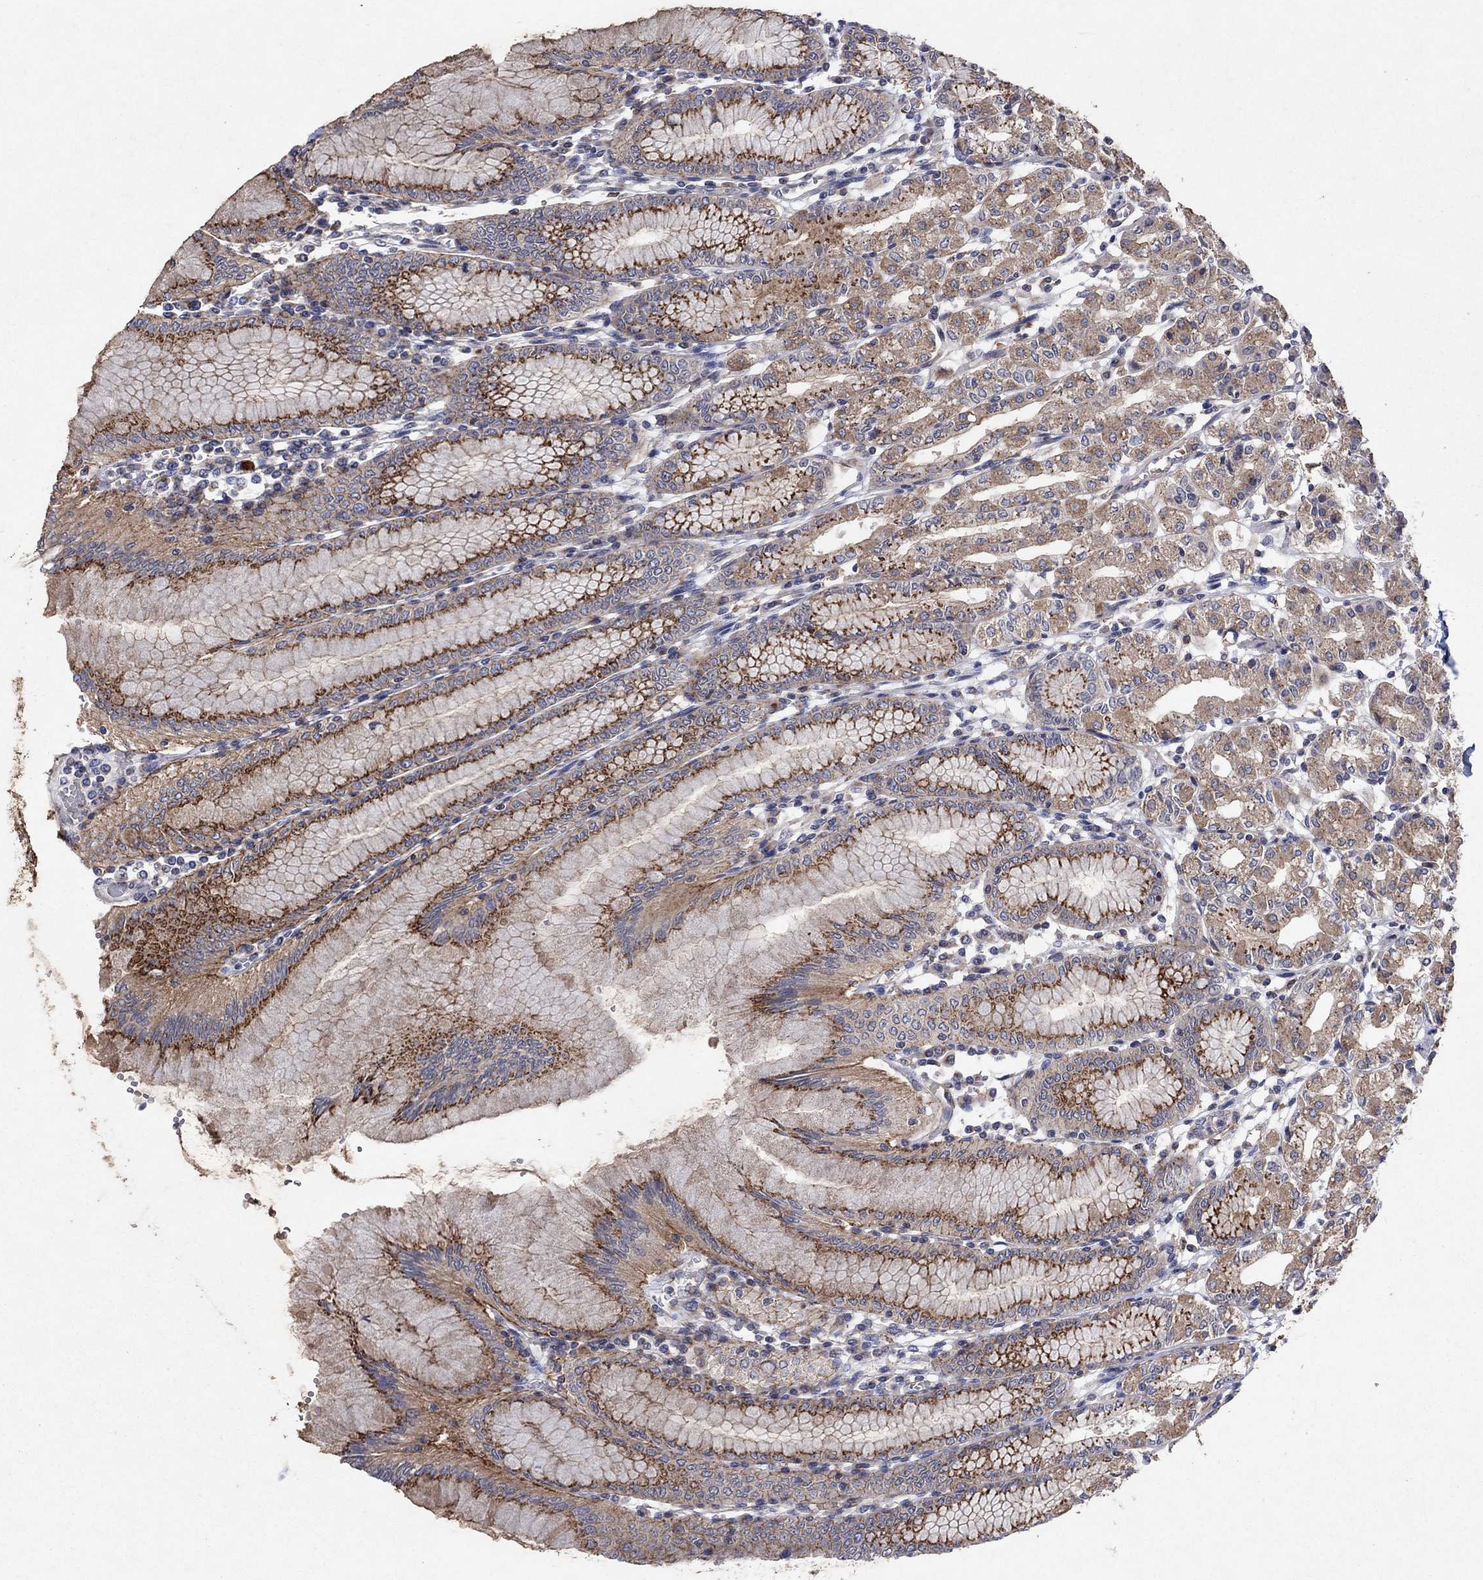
{"staining": {"intensity": "strong", "quantity": "25%-75%", "location": "cytoplasmic/membranous"}, "tissue": "stomach", "cell_type": "Glandular cells", "image_type": "normal", "snomed": [{"axis": "morphology", "description": "Normal tissue, NOS"}, {"axis": "topography", "description": "Skeletal muscle"}, {"axis": "topography", "description": "Stomach"}], "caption": "High-power microscopy captured an IHC image of normal stomach, revealing strong cytoplasmic/membranous expression in about 25%-75% of glandular cells.", "gene": "FRG1", "patient": {"sex": "female", "age": 57}}